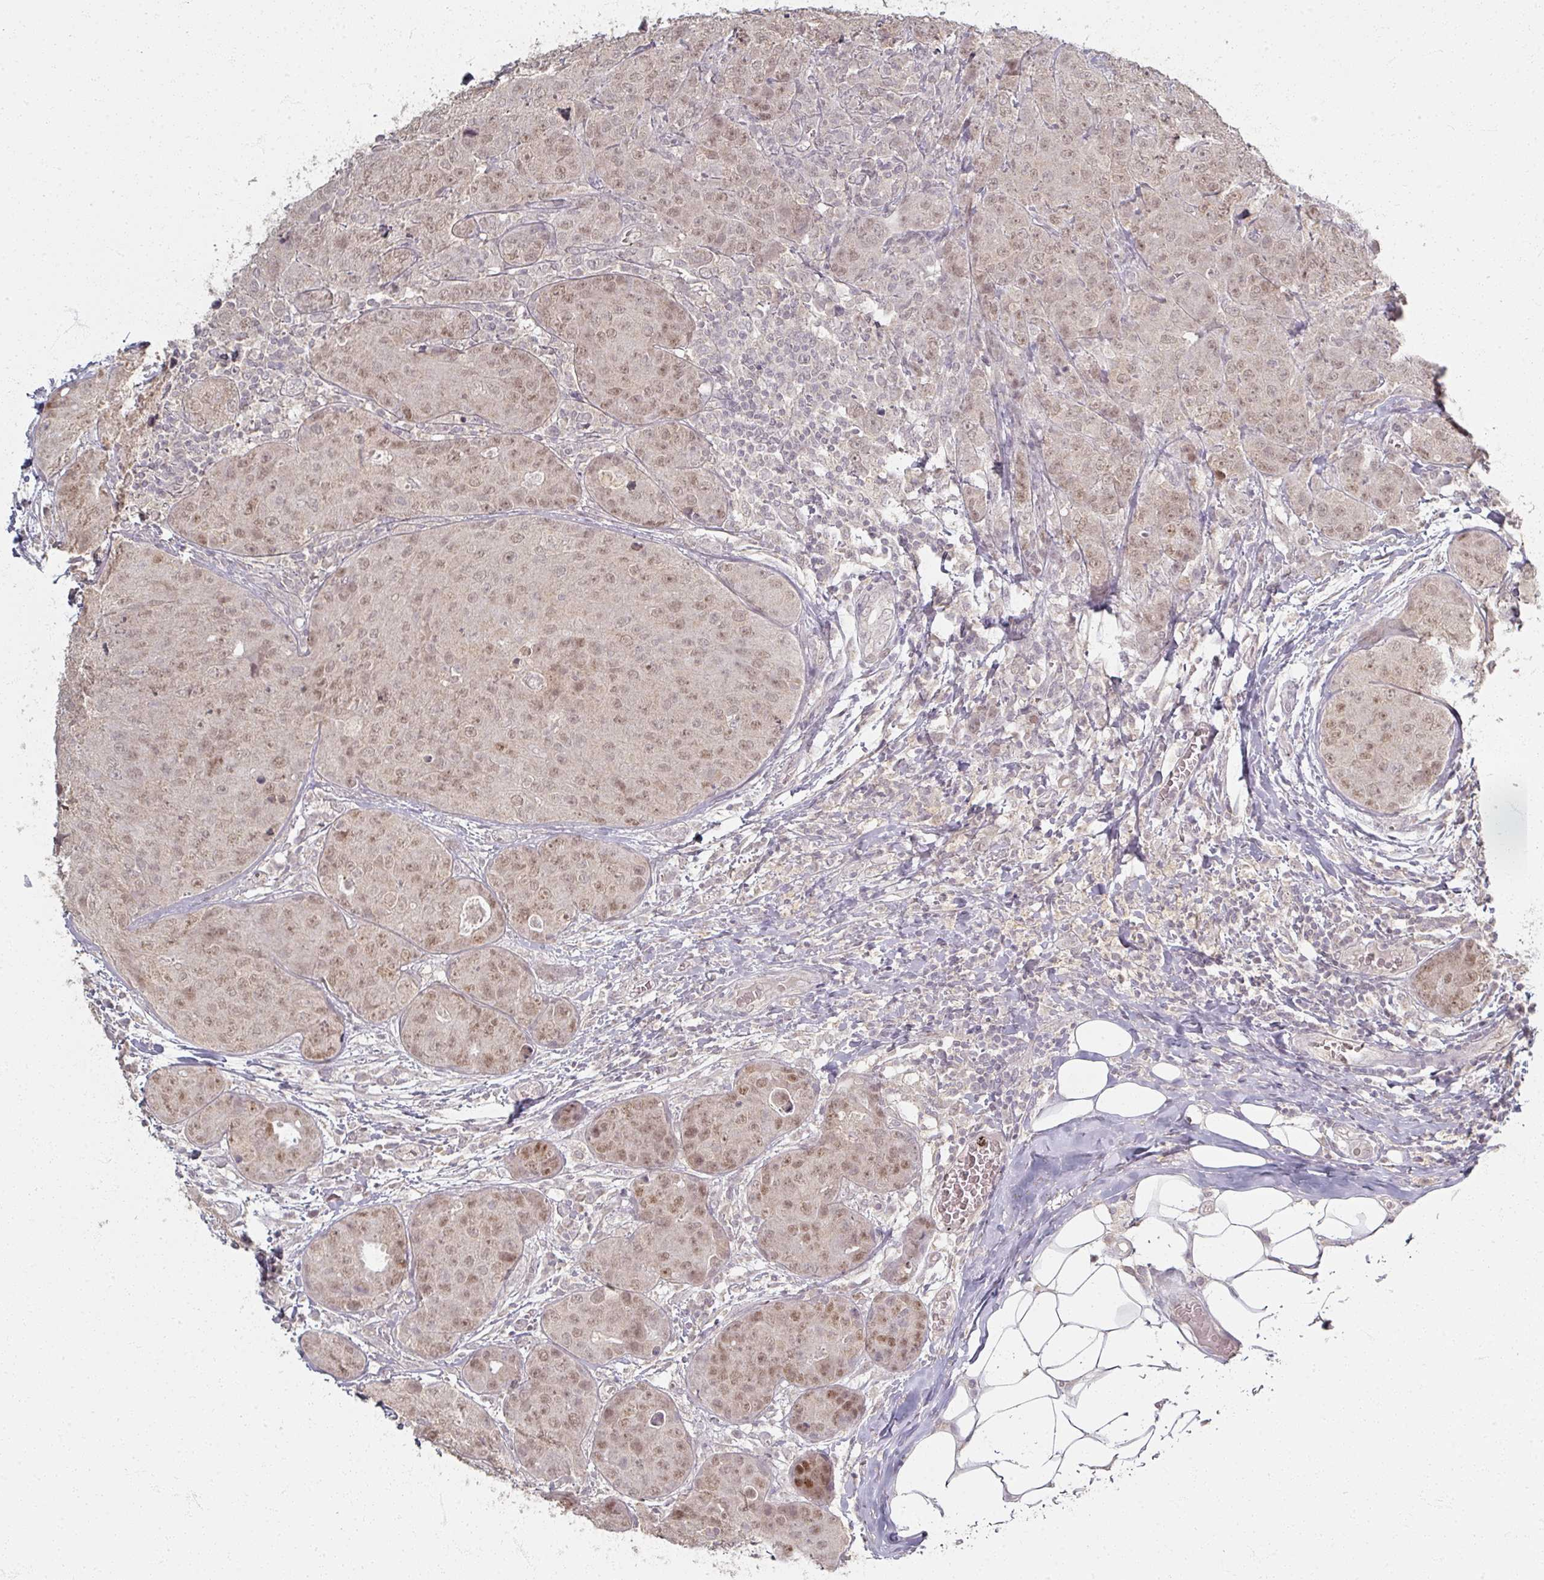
{"staining": {"intensity": "weak", "quantity": ">75%", "location": "nuclear"}, "tissue": "breast cancer", "cell_type": "Tumor cells", "image_type": "cancer", "snomed": [{"axis": "morphology", "description": "Duct carcinoma"}, {"axis": "topography", "description": "Breast"}], "caption": "Immunohistochemistry (IHC) of breast cancer demonstrates low levels of weak nuclear expression in about >75% of tumor cells. Nuclei are stained in blue.", "gene": "SOX11", "patient": {"sex": "female", "age": 43}}